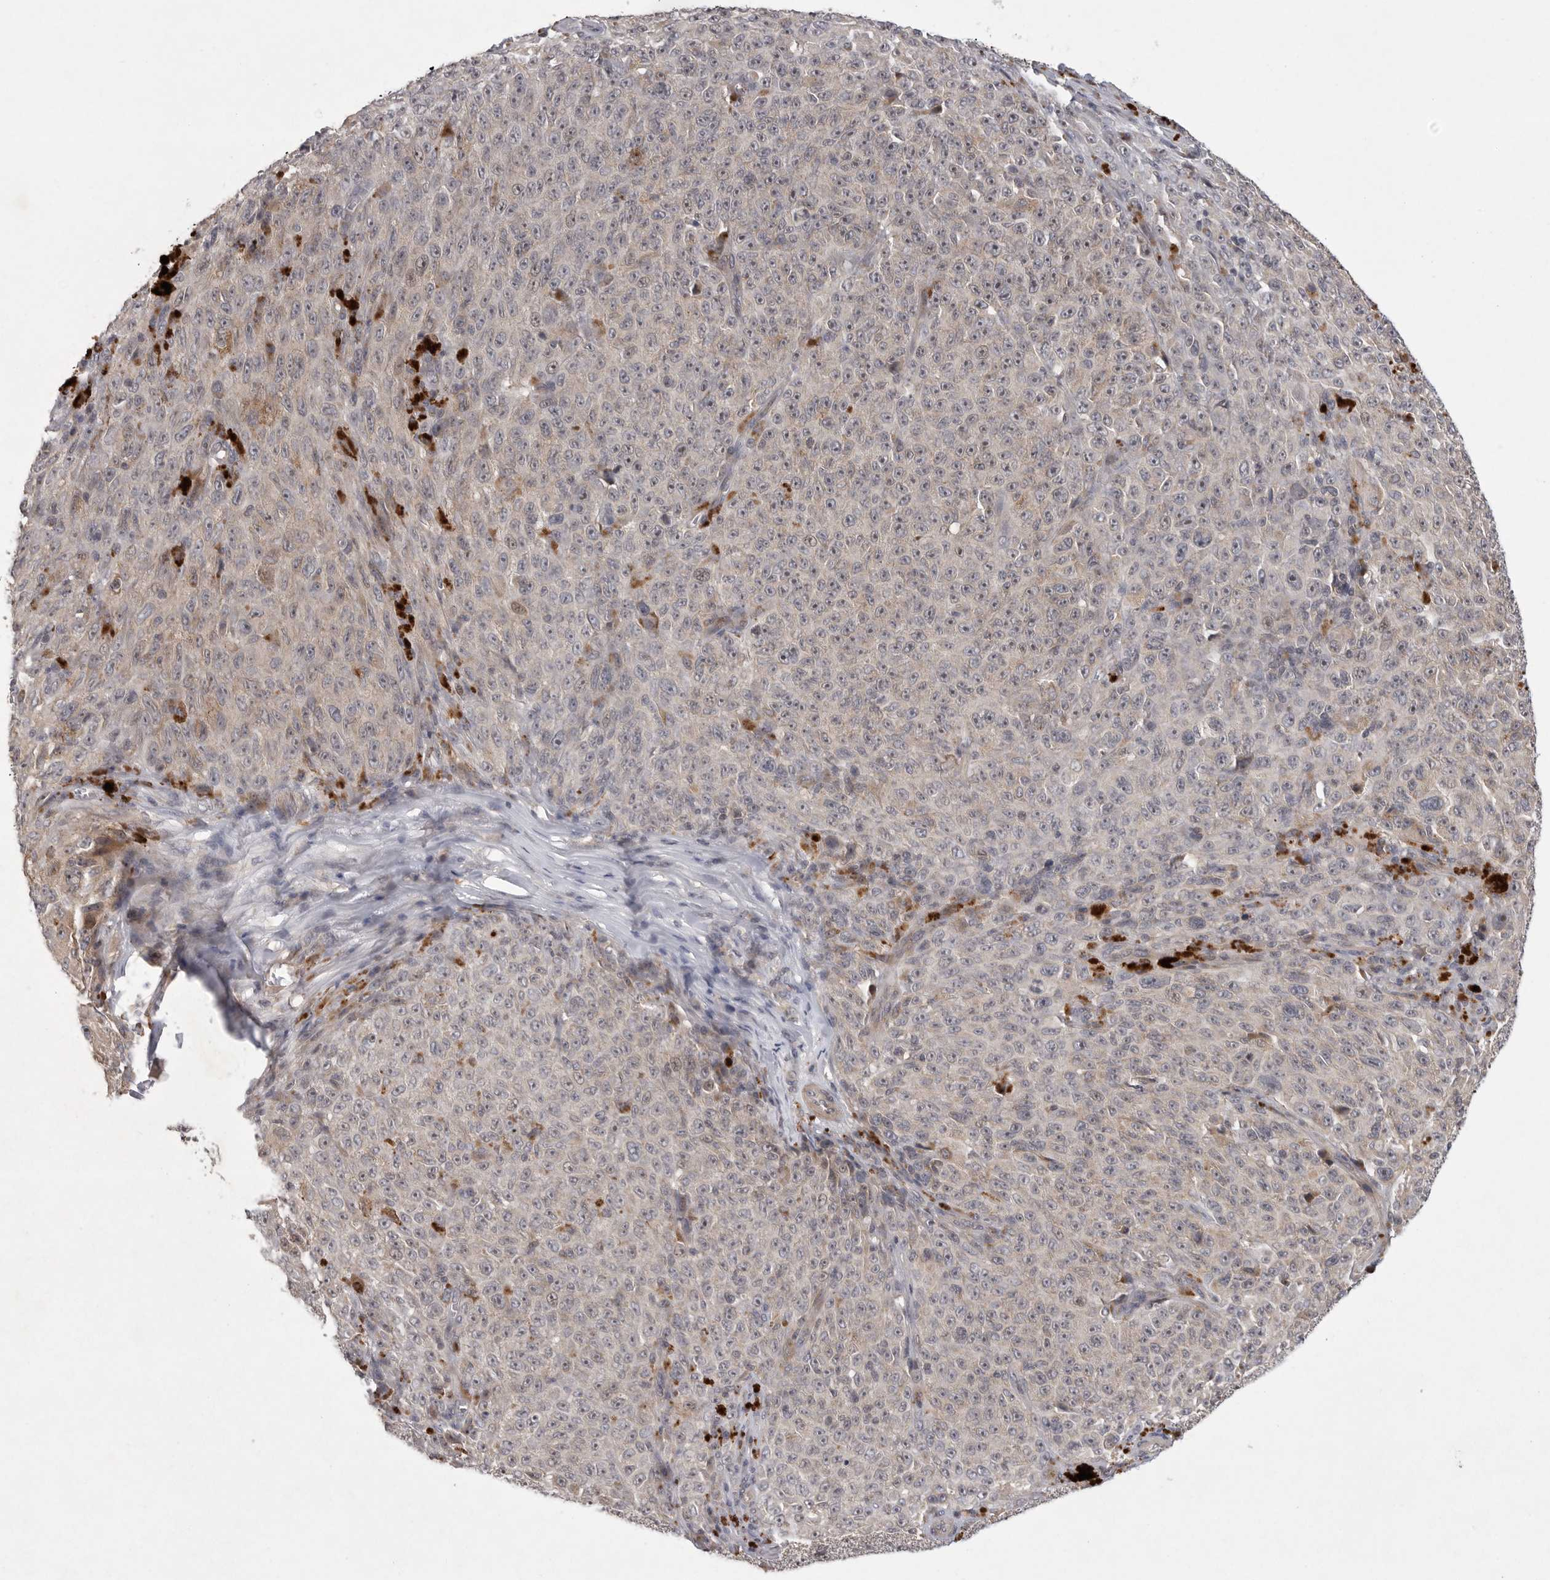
{"staining": {"intensity": "negative", "quantity": "none", "location": "none"}, "tissue": "melanoma", "cell_type": "Tumor cells", "image_type": "cancer", "snomed": [{"axis": "morphology", "description": "Malignant melanoma, NOS"}, {"axis": "topography", "description": "Skin"}], "caption": "Tumor cells show no significant staining in malignant melanoma.", "gene": "UBE3D", "patient": {"sex": "female", "age": 82}}